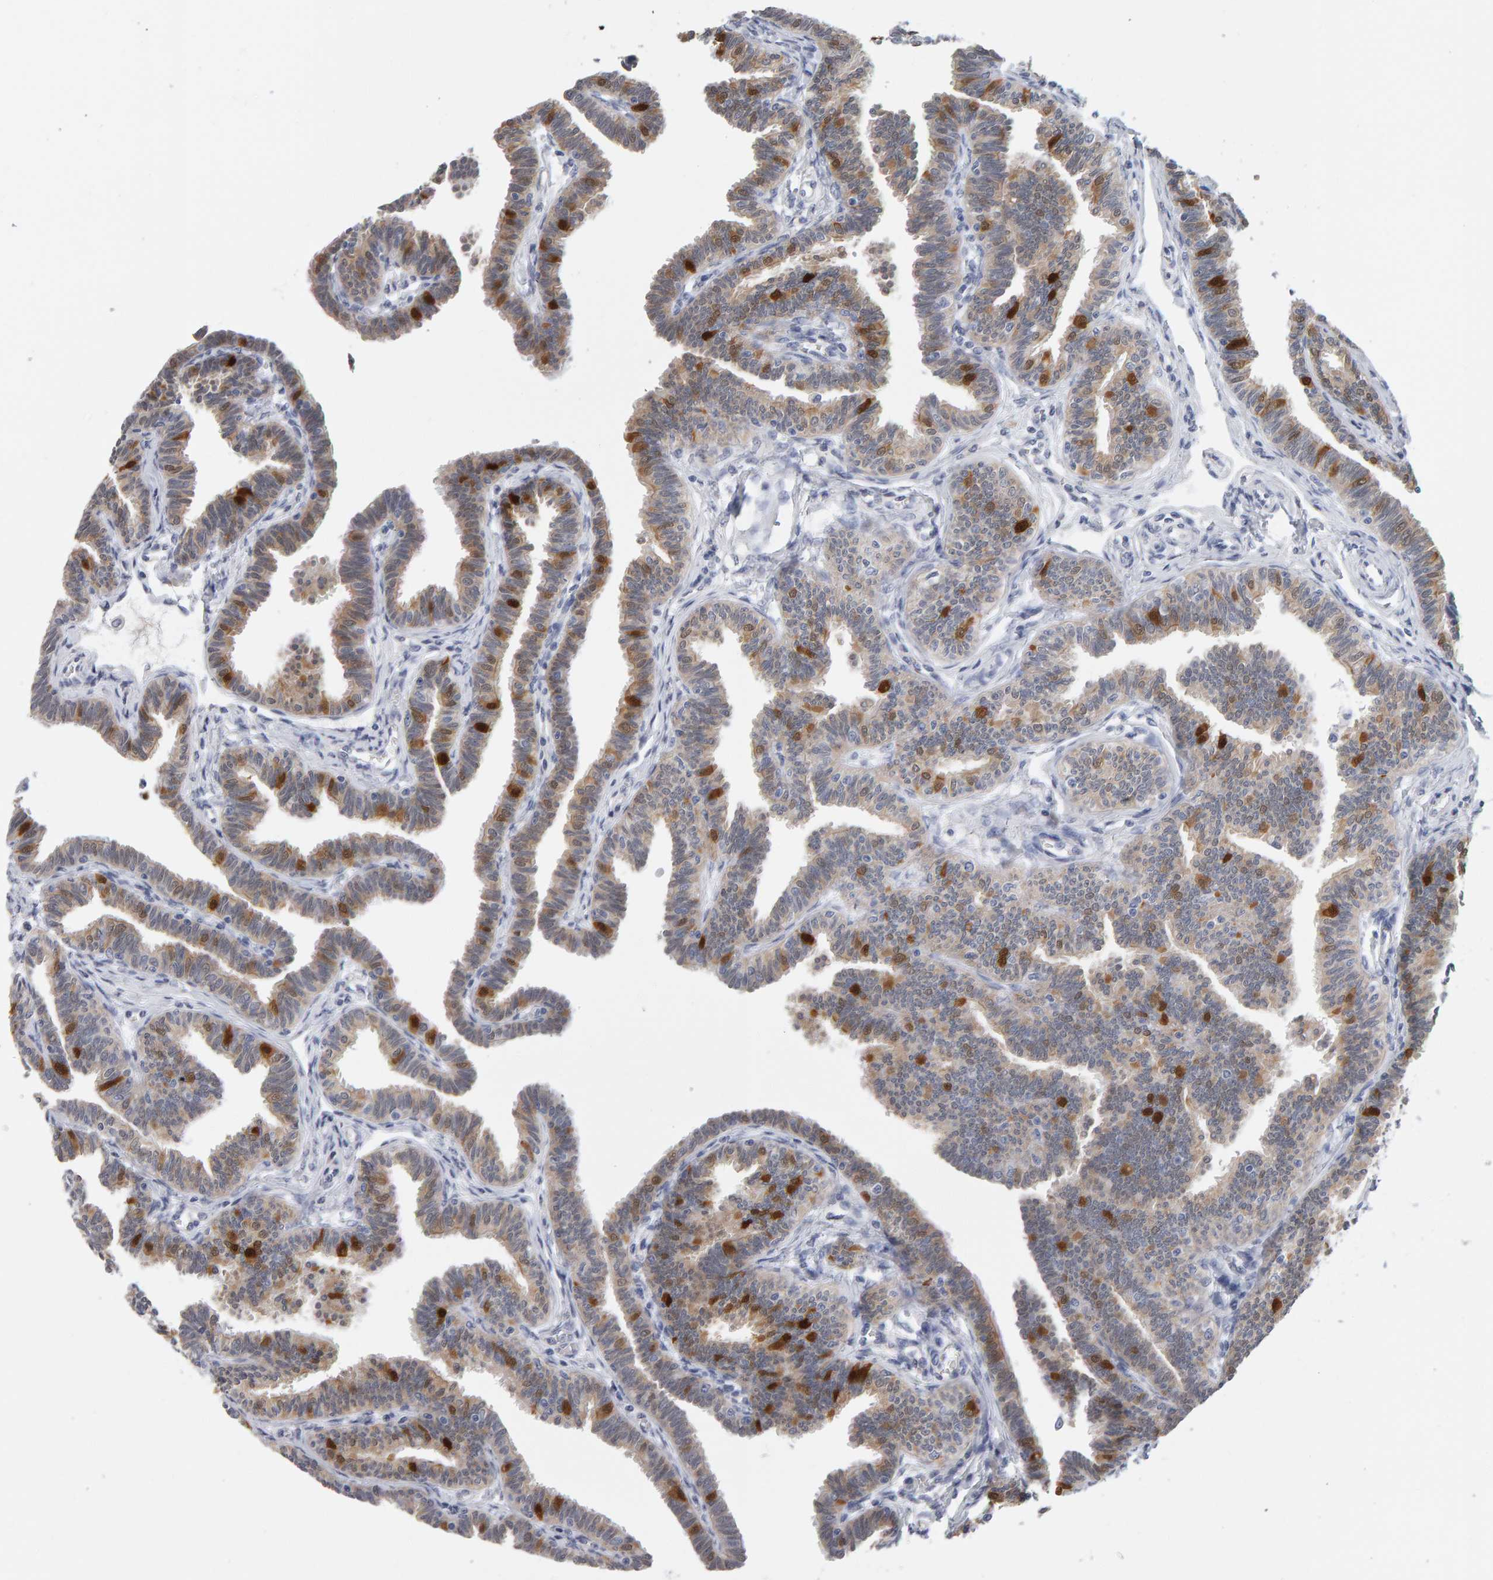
{"staining": {"intensity": "moderate", "quantity": "<25%", "location": "cytoplasmic/membranous,nuclear"}, "tissue": "fallopian tube", "cell_type": "Glandular cells", "image_type": "normal", "snomed": [{"axis": "morphology", "description": "Normal tissue, NOS"}, {"axis": "topography", "description": "Fallopian tube"}, {"axis": "topography", "description": "Ovary"}], "caption": "A high-resolution micrograph shows immunohistochemistry (IHC) staining of benign fallopian tube, which demonstrates moderate cytoplasmic/membranous,nuclear expression in approximately <25% of glandular cells.", "gene": "CTH", "patient": {"sex": "female", "age": 23}}